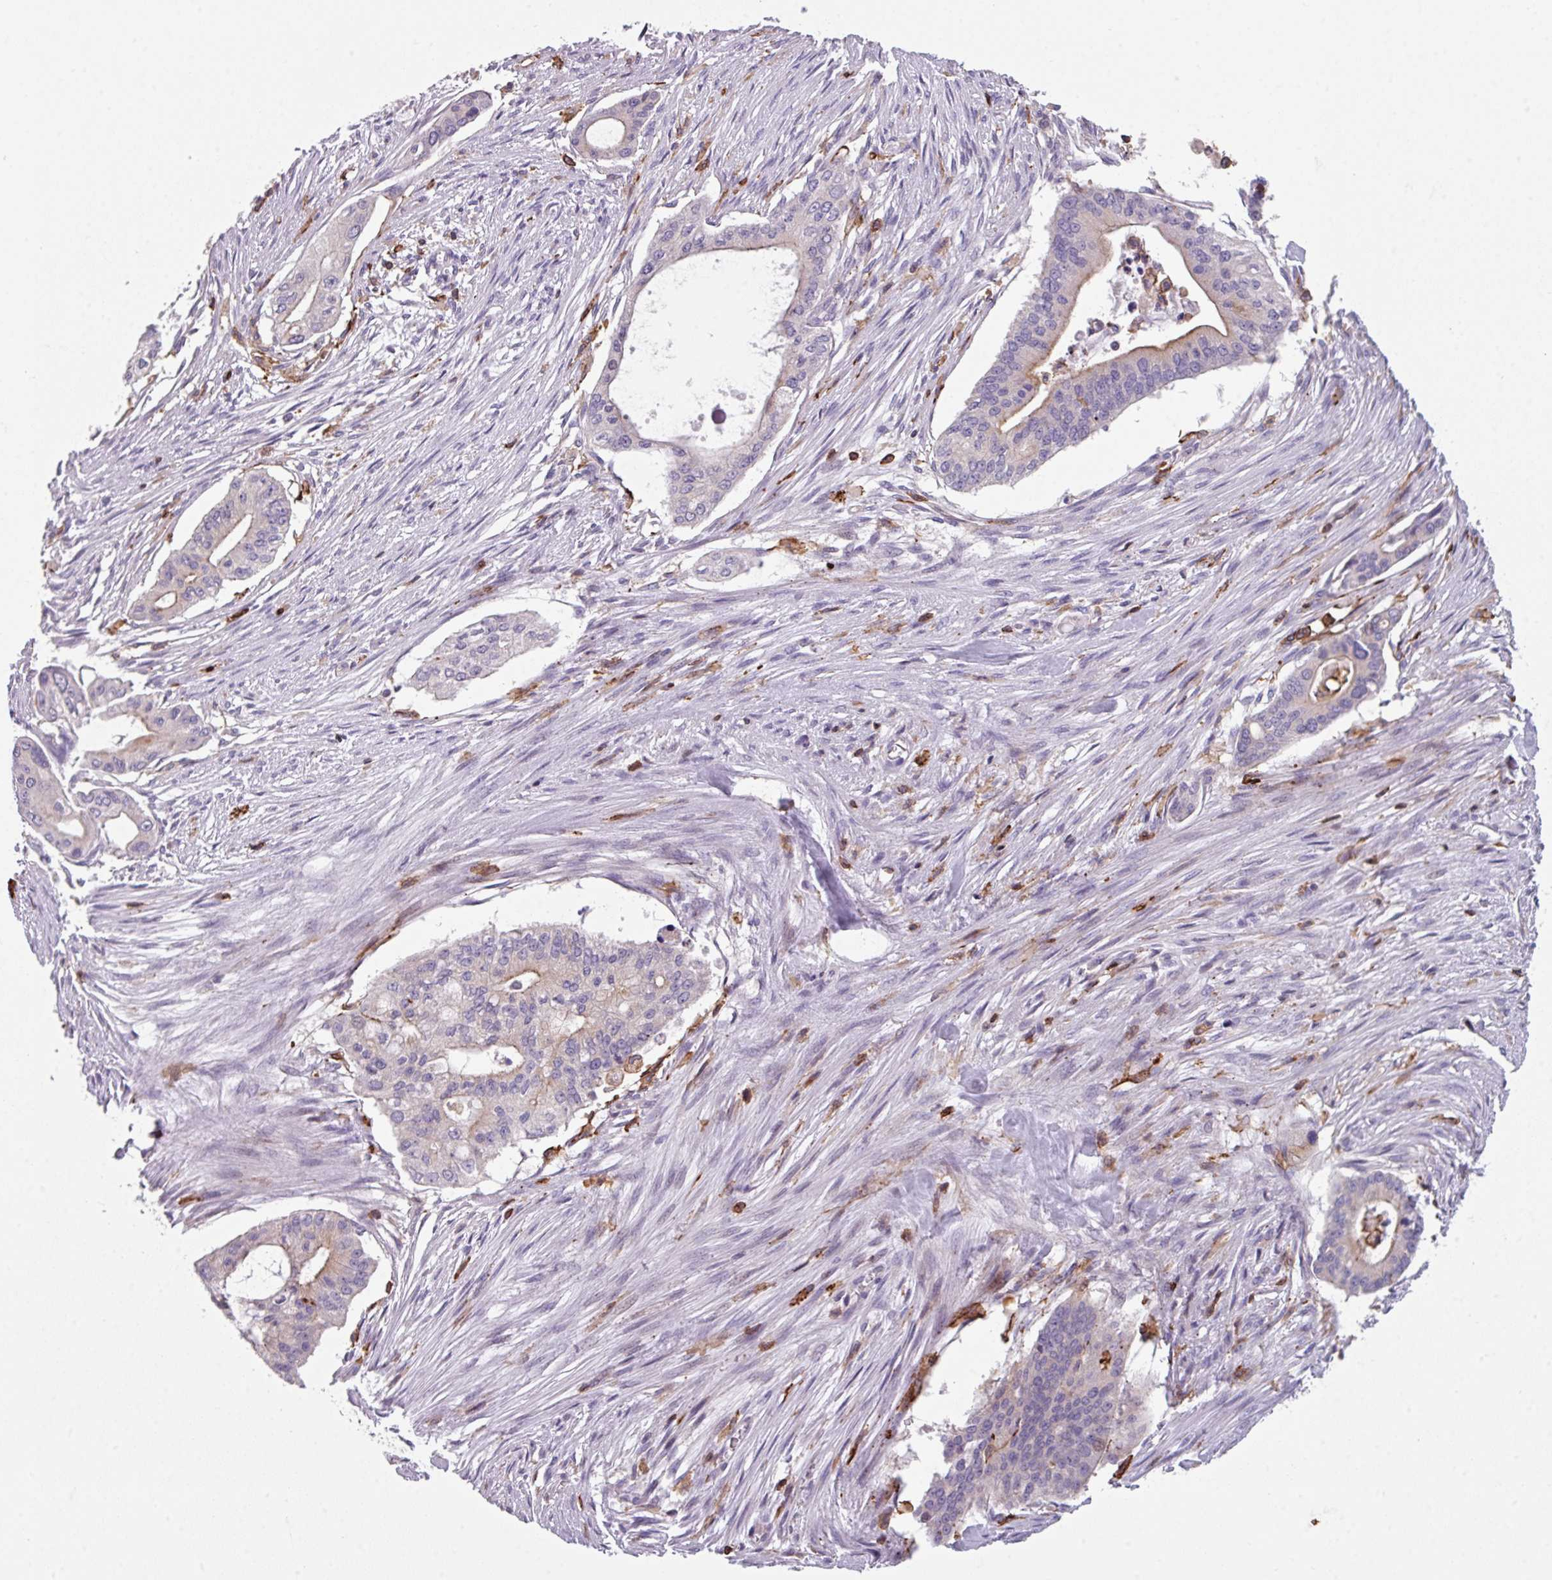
{"staining": {"intensity": "negative", "quantity": "none", "location": "none"}, "tissue": "pancreatic cancer", "cell_type": "Tumor cells", "image_type": "cancer", "snomed": [{"axis": "morphology", "description": "Adenocarcinoma, NOS"}, {"axis": "topography", "description": "Pancreas"}], "caption": "Micrograph shows no protein positivity in tumor cells of pancreatic cancer tissue. The staining is performed using DAB (3,3'-diaminobenzidine) brown chromogen with nuclei counter-stained in using hematoxylin.", "gene": "NEDD9", "patient": {"sex": "male", "age": 46}}